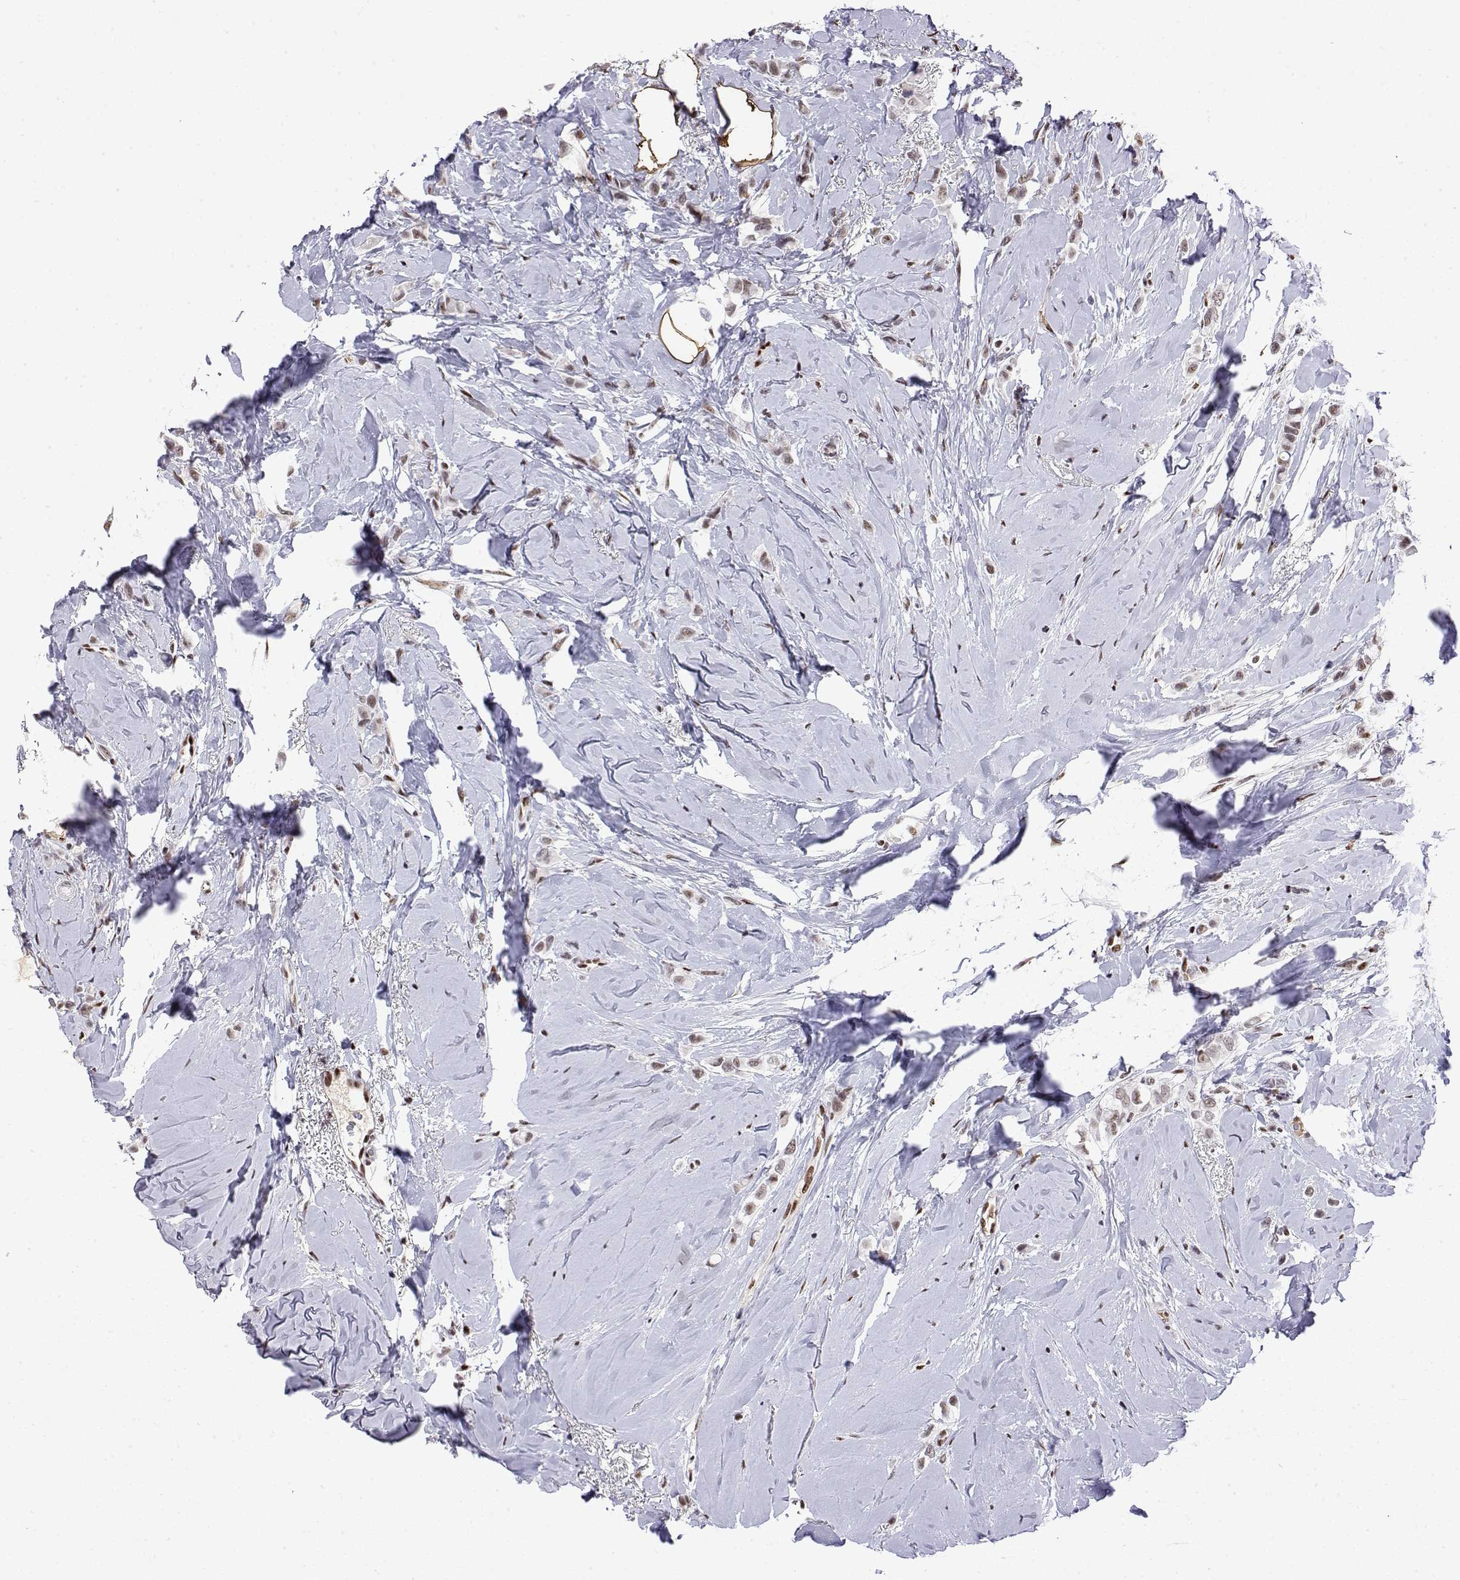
{"staining": {"intensity": "weak", "quantity": "<25%", "location": "nuclear"}, "tissue": "breast cancer", "cell_type": "Tumor cells", "image_type": "cancer", "snomed": [{"axis": "morphology", "description": "Lobular carcinoma"}, {"axis": "topography", "description": "Breast"}], "caption": "The immunohistochemistry image has no significant positivity in tumor cells of breast cancer tissue. Nuclei are stained in blue.", "gene": "POLDIP3", "patient": {"sex": "female", "age": 66}}